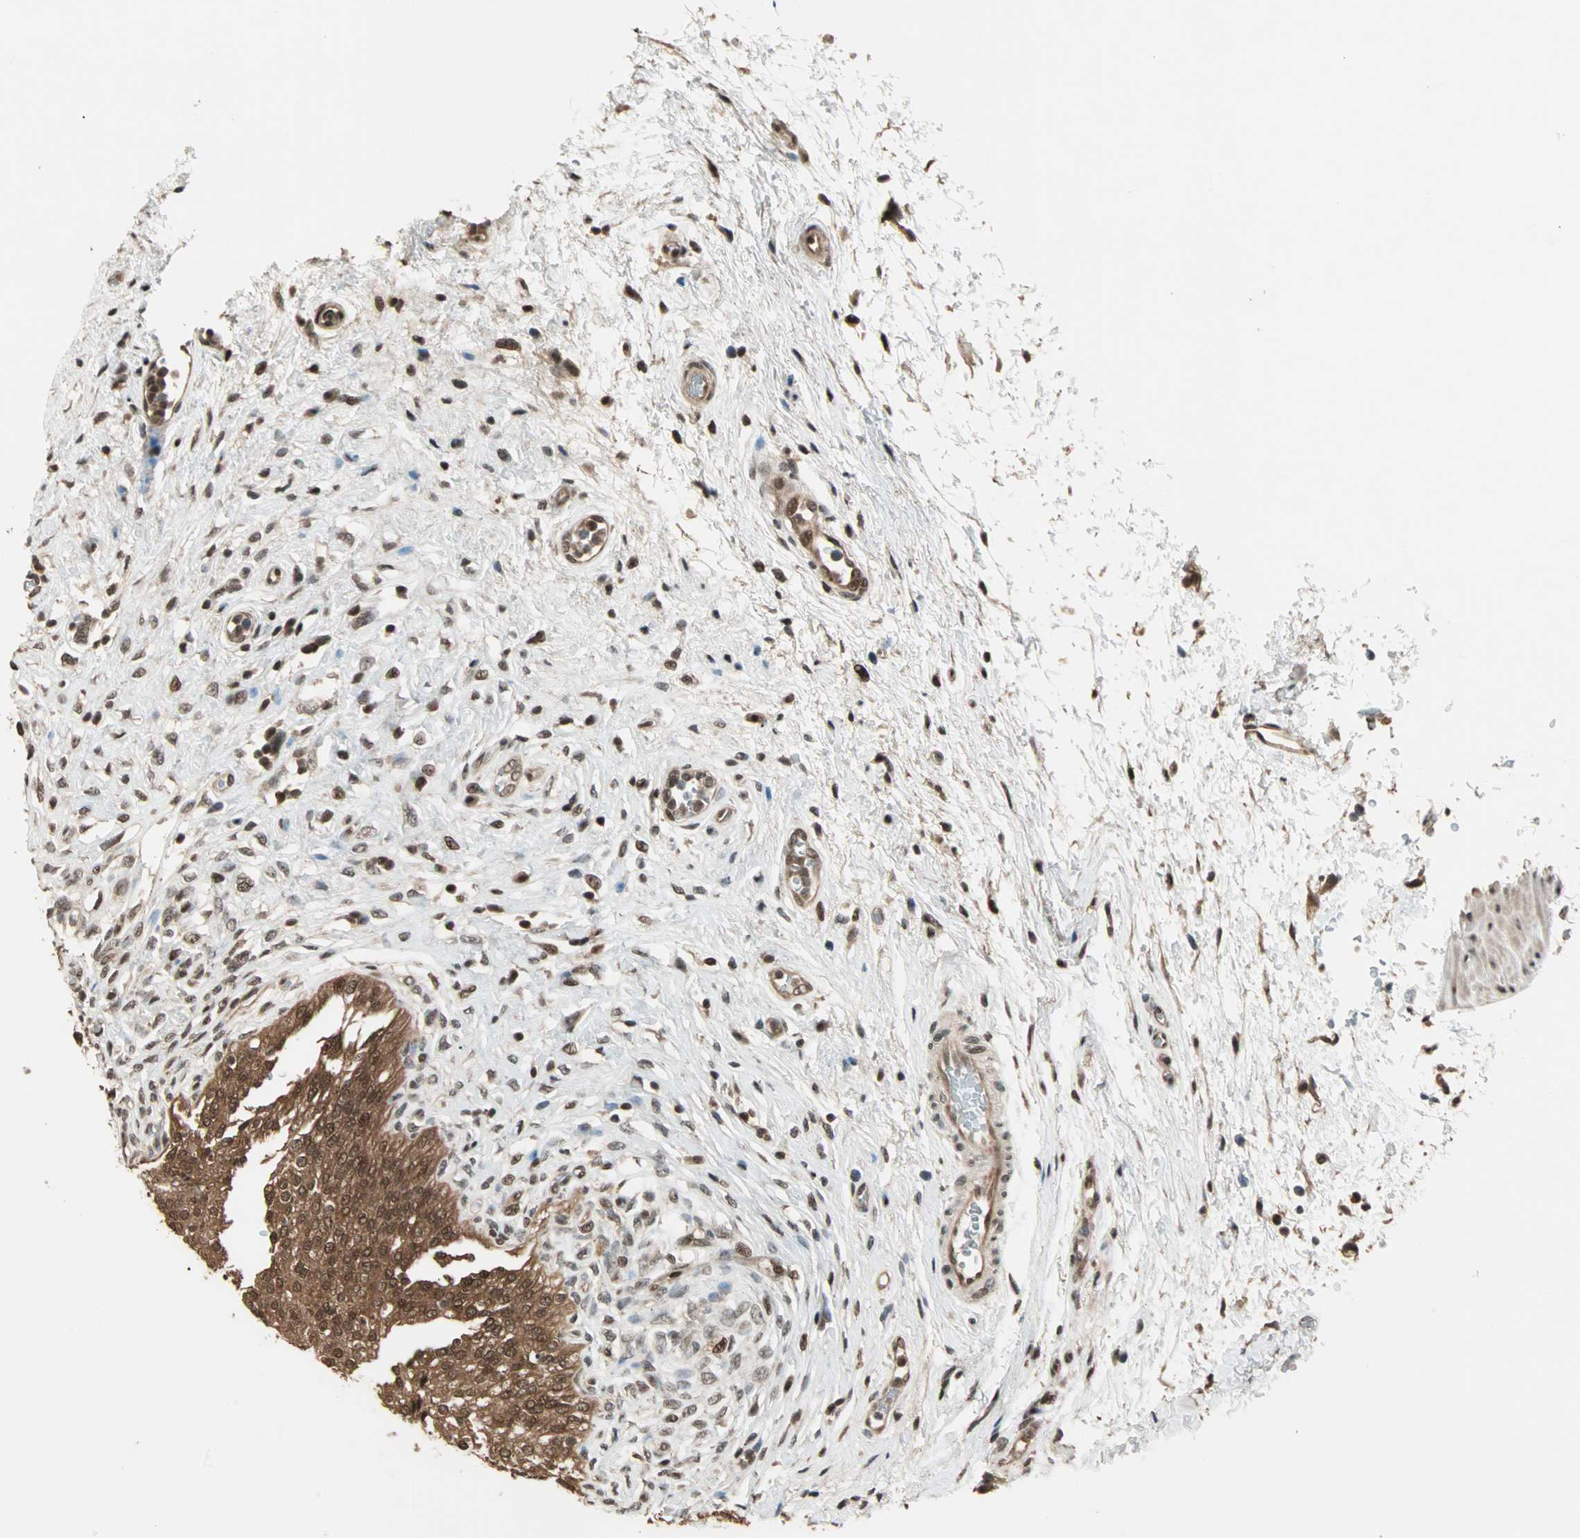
{"staining": {"intensity": "strong", "quantity": ">75%", "location": "cytoplasmic/membranous,nuclear"}, "tissue": "urinary bladder", "cell_type": "Urothelial cells", "image_type": "normal", "snomed": [{"axis": "morphology", "description": "Normal tissue, NOS"}, {"axis": "morphology", "description": "Urothelial carcinoma, High grade"}, {"axis": "topography", "description": "Urinary bladder"}], "caption": "A brown stain labels strong cytoplasmic/membranous,nuclear expression of a protein in urothelial cells of normal urinary bladder. (DAB (3,3'-diaminobenzidine) IHC with brightfield microscopy, high magnification).", "gene": "ZNF44", "patient": {"sex": "male", "age": 46}}